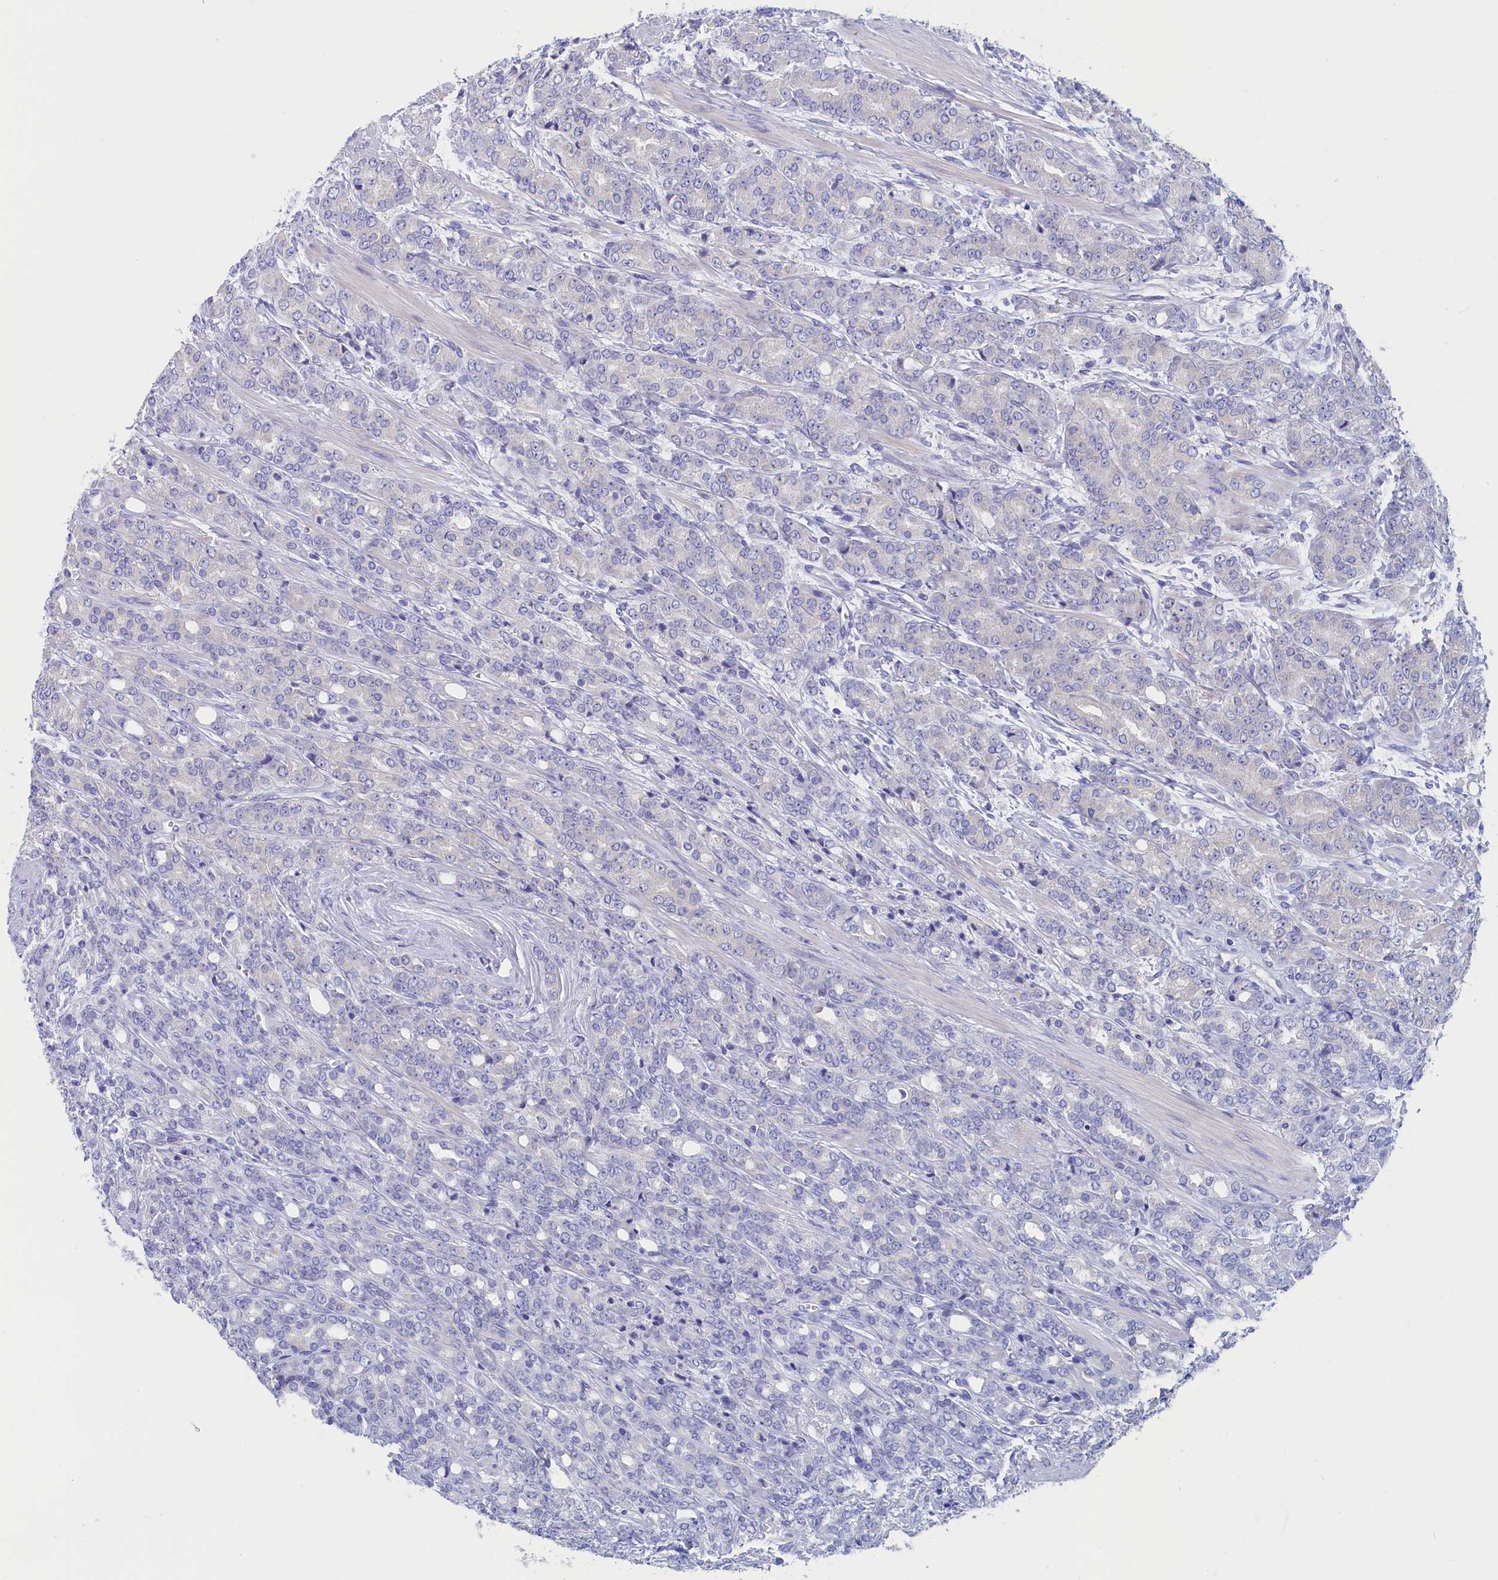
{"staining": {"intensity": "negative", "quantity": "none", "location": "none"}, "tissue": "prostate cancer", "cell_type": "Tumor cells", "image_type": "cancer", "snomed": [{"axis": "morphology", "description": "Adenocarcinoma, High grade"}, {"axis": "topography", "description": "Prostate"}], "caption": "Immunohistochemistry micrograph of neoplastic tissue: human prostate cancer stained with DAB (3,3'-diaminobenzidine) shows no significant protein expression in tumor cells.", "gene": "ANKRD2", "patient": {"sex": "male", "age": 62}}